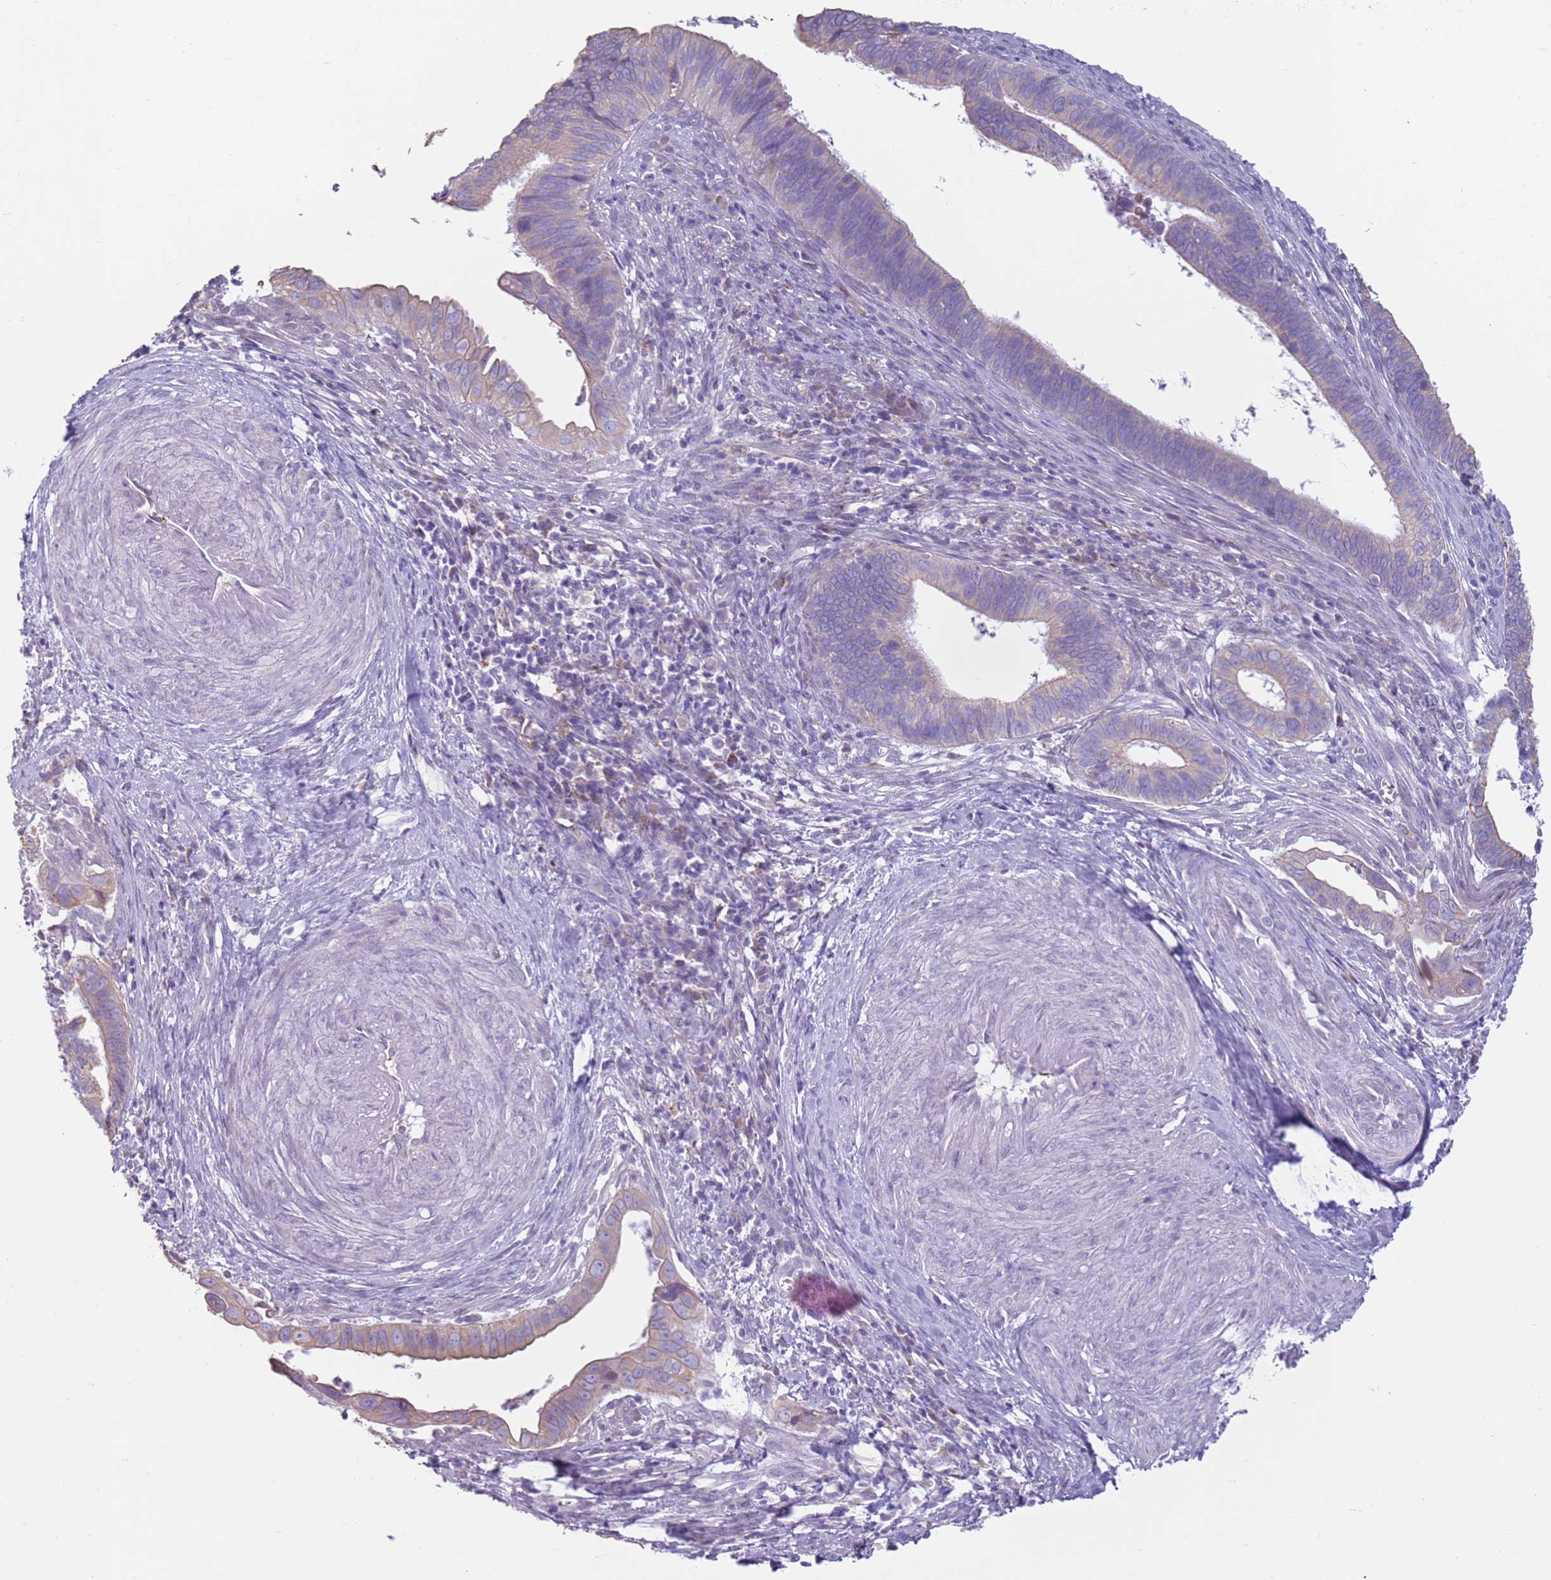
{"staining": {"intensity": "weak", "quantity": "<25%", "location": "cytoplasmic/membranous"}, "tissue": "cervical cancer", "cell_type": "Tumor cells", "image_type": "cancer", "snomed": [{"axis": "morphology", "description": "Adenocarcinoma, NOS"}, {"axis": "topography", "description": "Cervix"}], "caption": "Cervical adenocarcinoma was stained to show a protein in brown. There is no significant staining in tumor cells.", "gene": "OAF", "patient": {"sex": "female", "age": 42}}